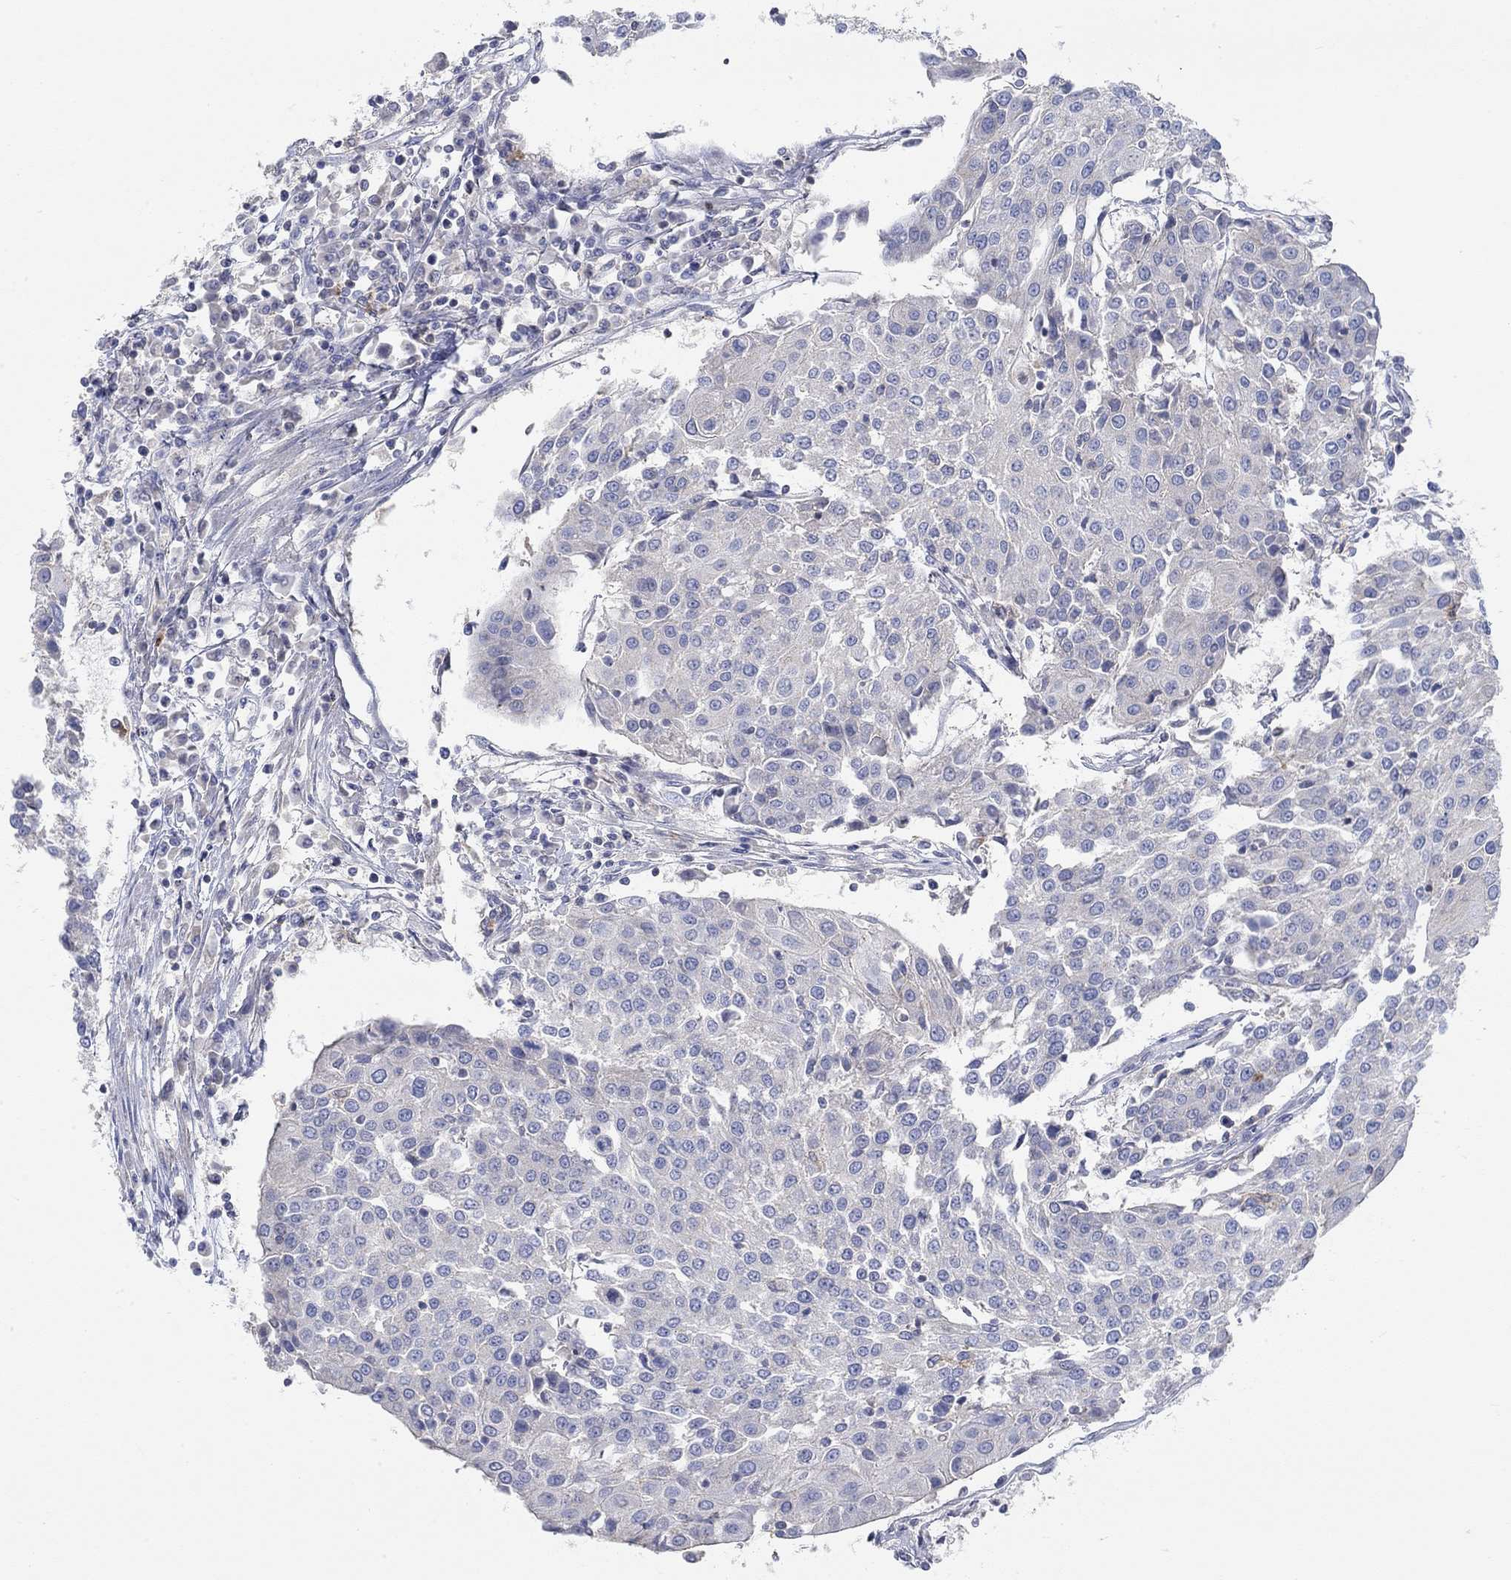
{"staining": {"intensity": "negative", "quantity": "none", "location": "none"}, "tissue": "urothelial cancer", "cell_type": "Tumor cells", "image_type": "cancer", "snomed": [{"axis": "morphology", "description": "Urothelial carcinoma, High grade"}, {"axis": "topography", "description": "Urinary bladder"}], "caption": "Urothelial cancer was stained to show a protein in brown. There is no significant expression in tumor cells. The staining was performed using DAB (3,3'-diaminobenzidine) to visualize the protein expression in brown, while the nuclei were stained in blue with hematoxylin (Magnification: 20x).", "gene": "NAV3", "patient": {"sex": "female", "age": 85}}